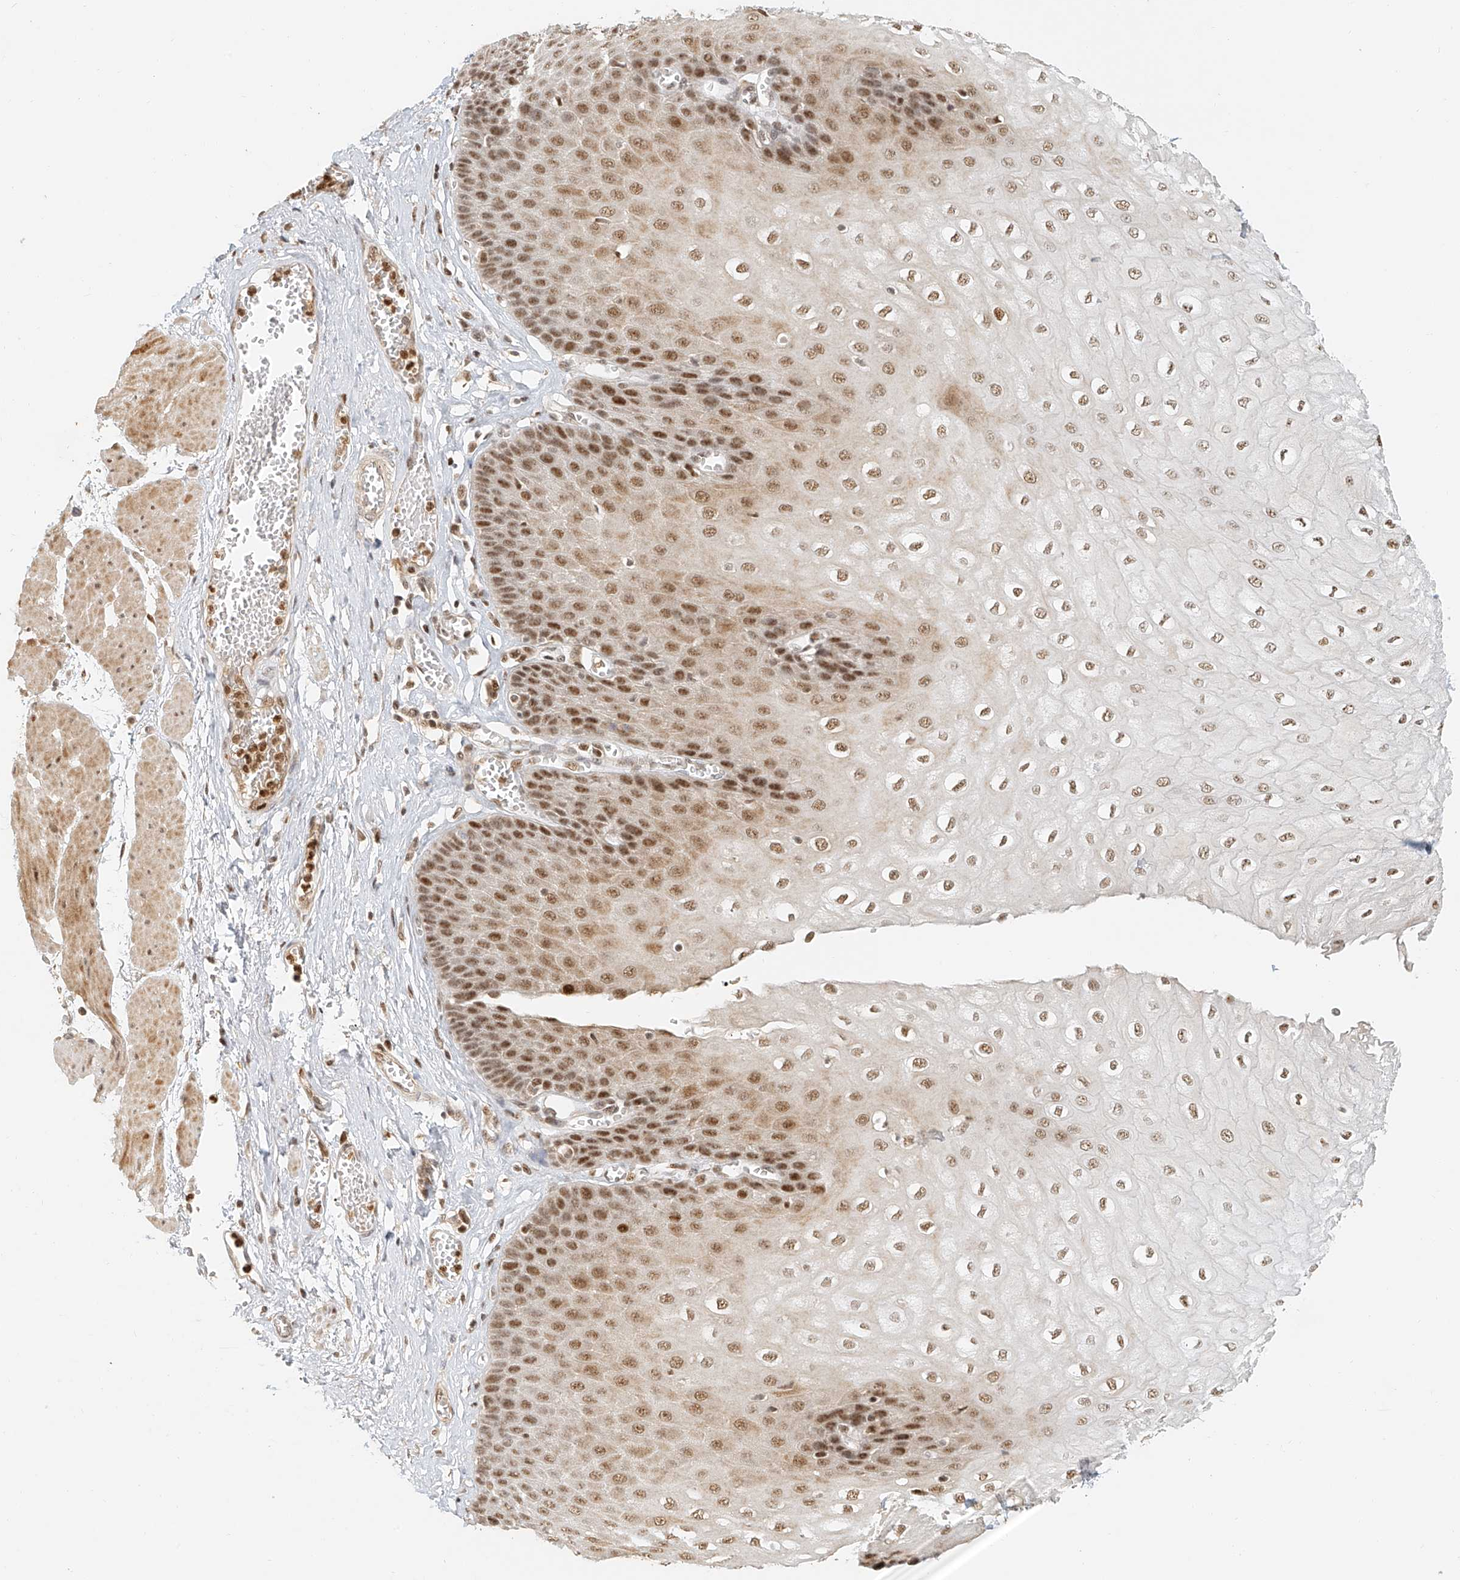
{"staining": {"intensity": "moderate", "quantity": ">75%", "location": "nuclear"}, "tissue": "esophagus", "cell_type": "Squamous epithelial cells", "image_type": "normal", "snomed": [{"axis": "morphology", "description": "Normal tissue, NOS"}, {"axis": "topography", "description": "Esophagus"}], "caption": "Brown immunohistochemical staining in unremarkable human esophagus exhibits moderate nuclear staining in about >75% of squamous epithelial cells.", "gene": "CXorf58", "patient": {"sex": "male", "age": 60}}